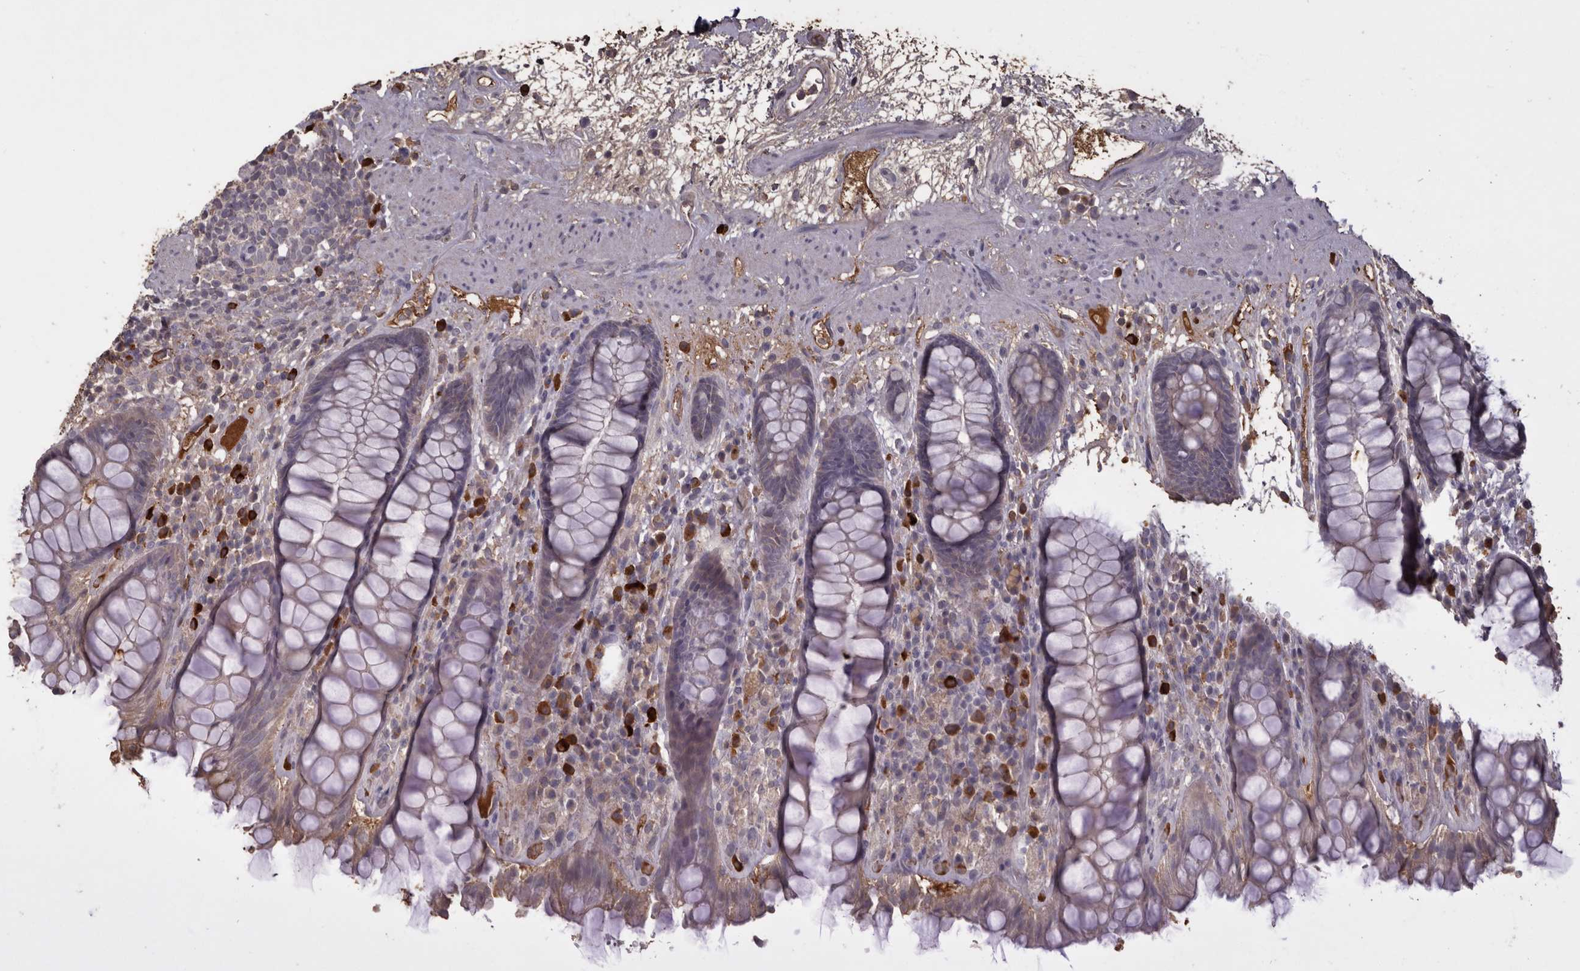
{"staining": {"intensity": "weak", "quantity": "<25%", "location": "cytoplasmic/membranous"}, "tissue": "rectum", "cell_type": "Glandular cells", "image_type": "normal", "snomed": [{"axis": "morphology", "description": "Normal tissue, NOS"}, {"axis": "topography", "description": "Rectum"}], "caption": "The histopathology image exhibits no significant expression in glandular cells of rectum.", "gene": "HCAR2", "patient": {"sex": "male", "age": 64}}